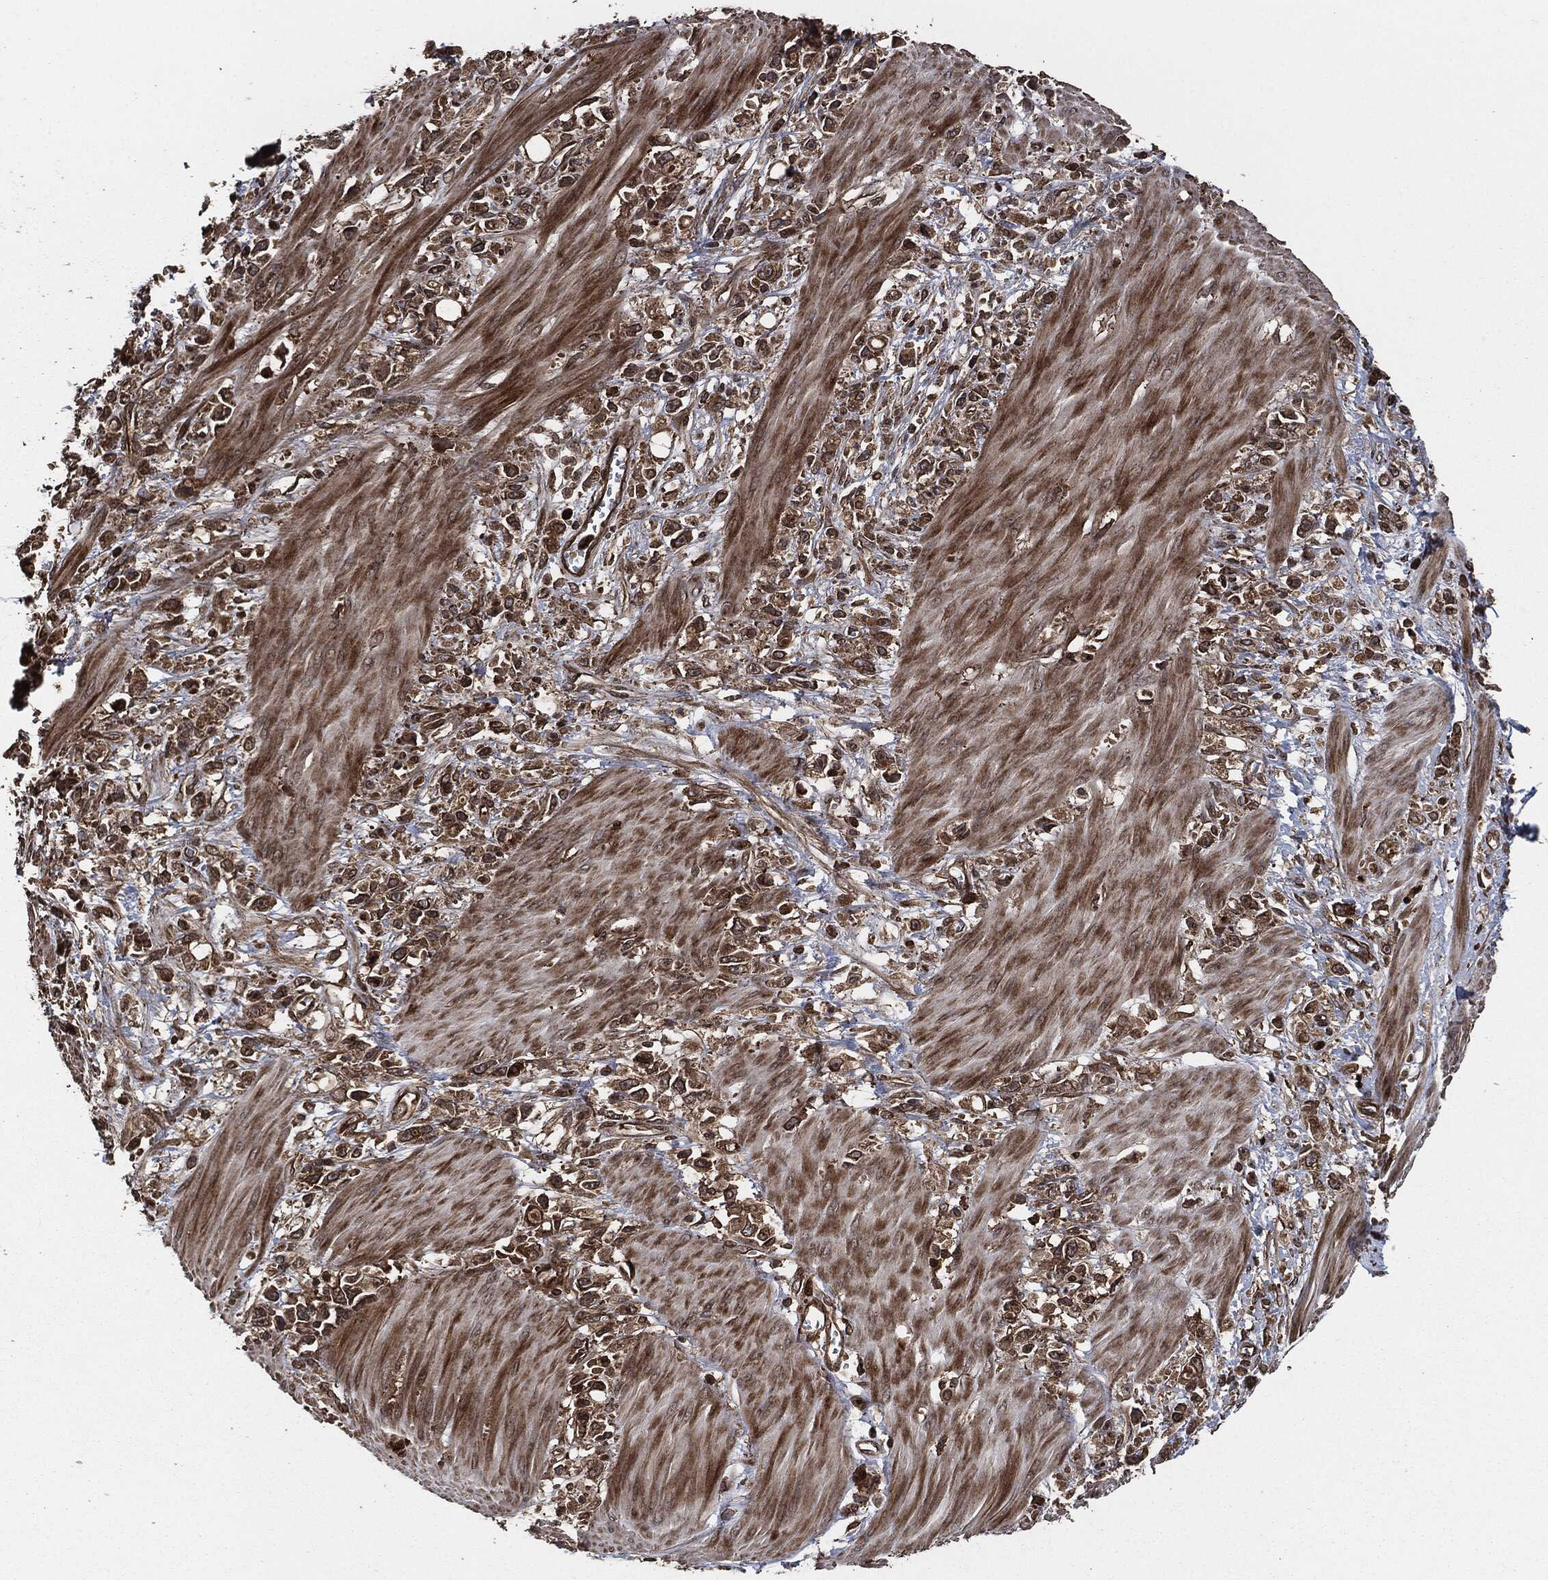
{"staining": {"intensity": "strong", "quantity": ">75%", "location": "cytoplasmic/membranous"}, "tissue": "stomach cancer", "cell_type": "Tumor cells", "image_type": "cancer", "snomed": [{"axis": "morphology", "description": "Adenocarcinoma, NOS"}, {"axis": "topography", "description": "Stomach"}], "caption": "Approximately >75% of tumor cells in stomach adenocarcinoma reveal strong cytoplasmic/membranous protein positivity as visualized by brown immunohistochemical staining.", "gene": "IFIT1", "patient": {"sex": "female", "age": 59}}